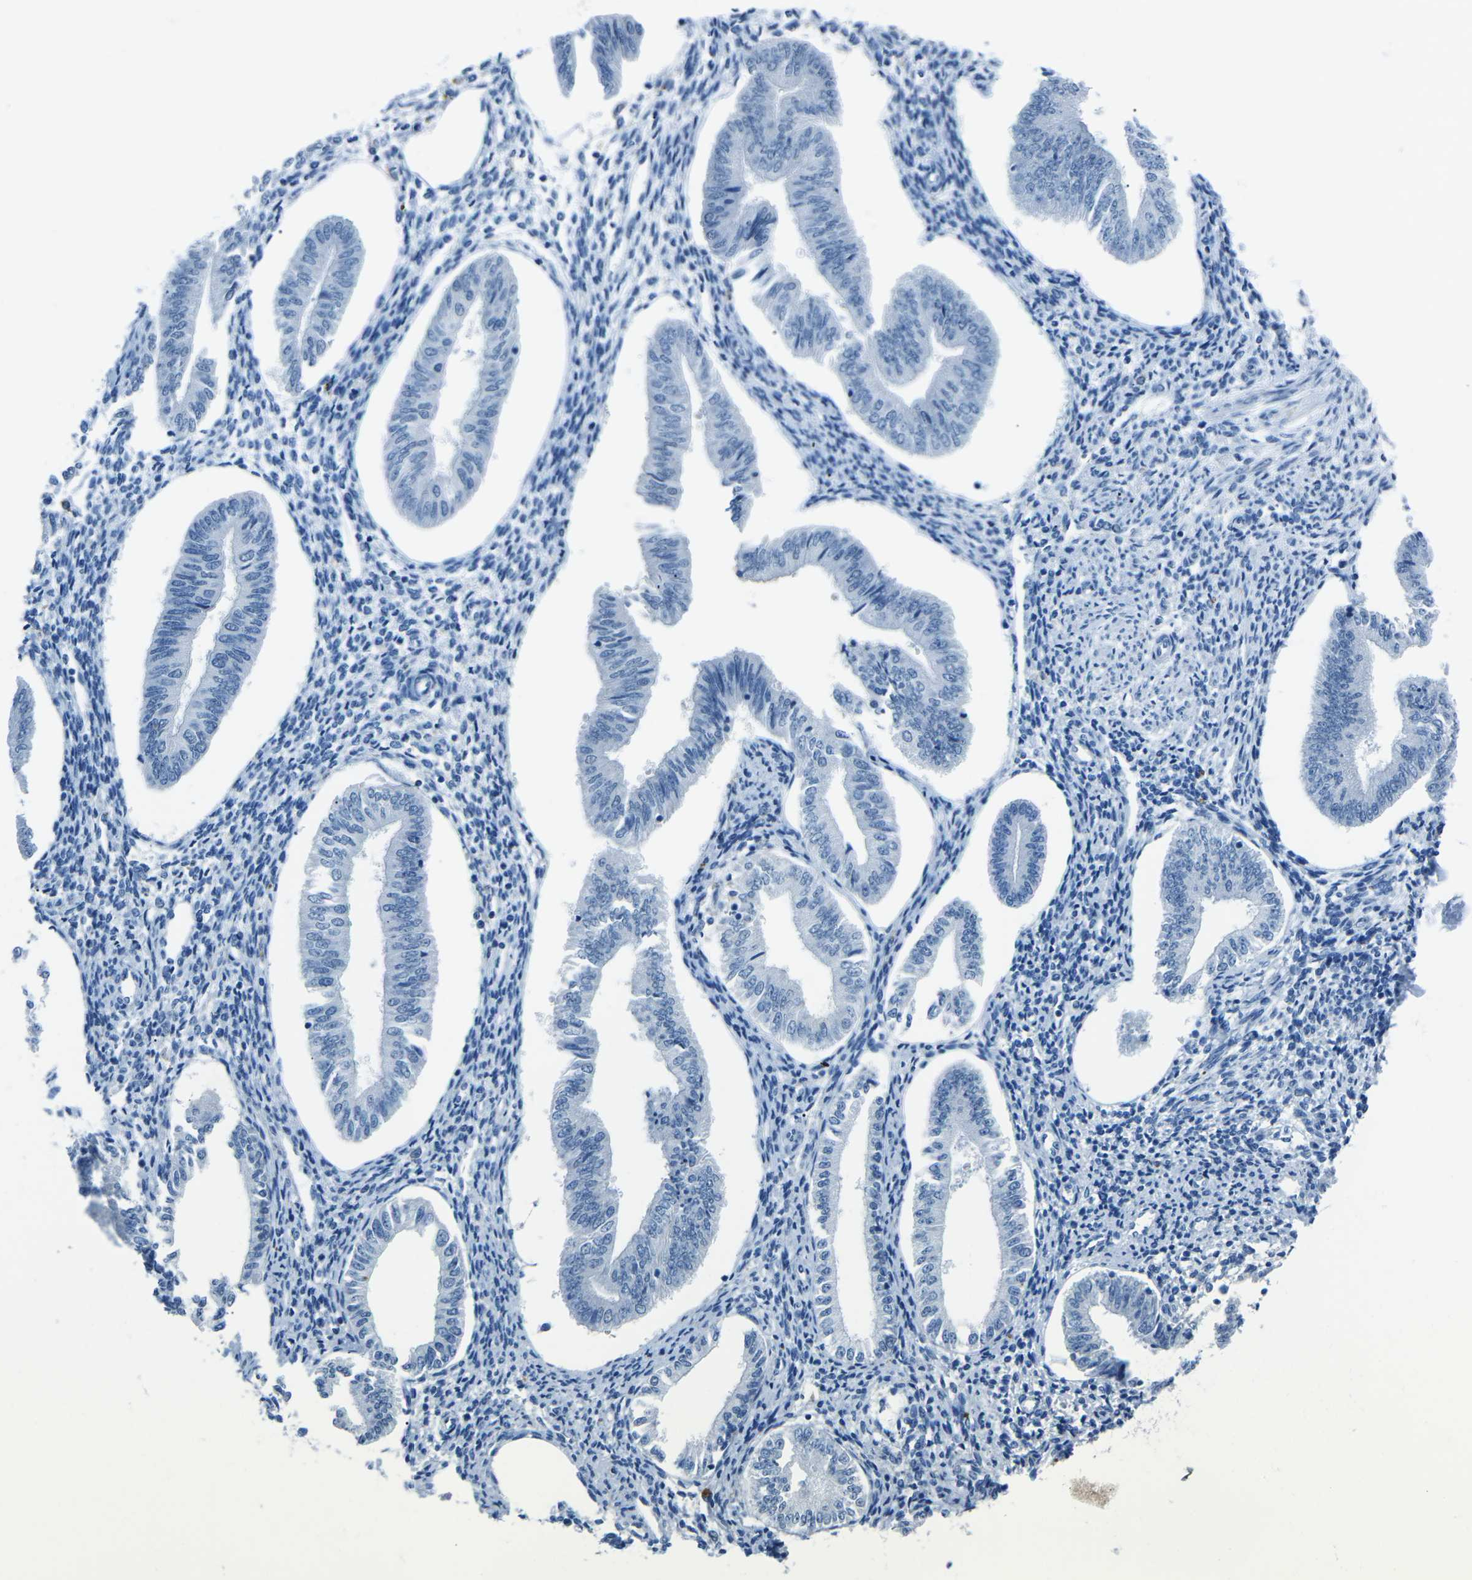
{"staining": {"intensity": "negative", "quantity": "none", "location": "none"}, "tissue": "endometrium", "cell_type": "Cells in endometrial stroma", "image_type": "normal", "snomed": [{"axis": "morphology", "description": "Normal tissue, NOS"}, {"axis": "topography", "description": "Endometrium"}], "caption": "Endometrium was stained to show a protein in brown. There is no significant positivity in cells in endometrial stroma. (Stains: DAB immunohistochemistry (IHC) with hematoxylin counter stain, Microscopy: brightfield microscopy at high magnification).", "gene": "MYH8", "patient": {"sex": "female", "age": 50}}